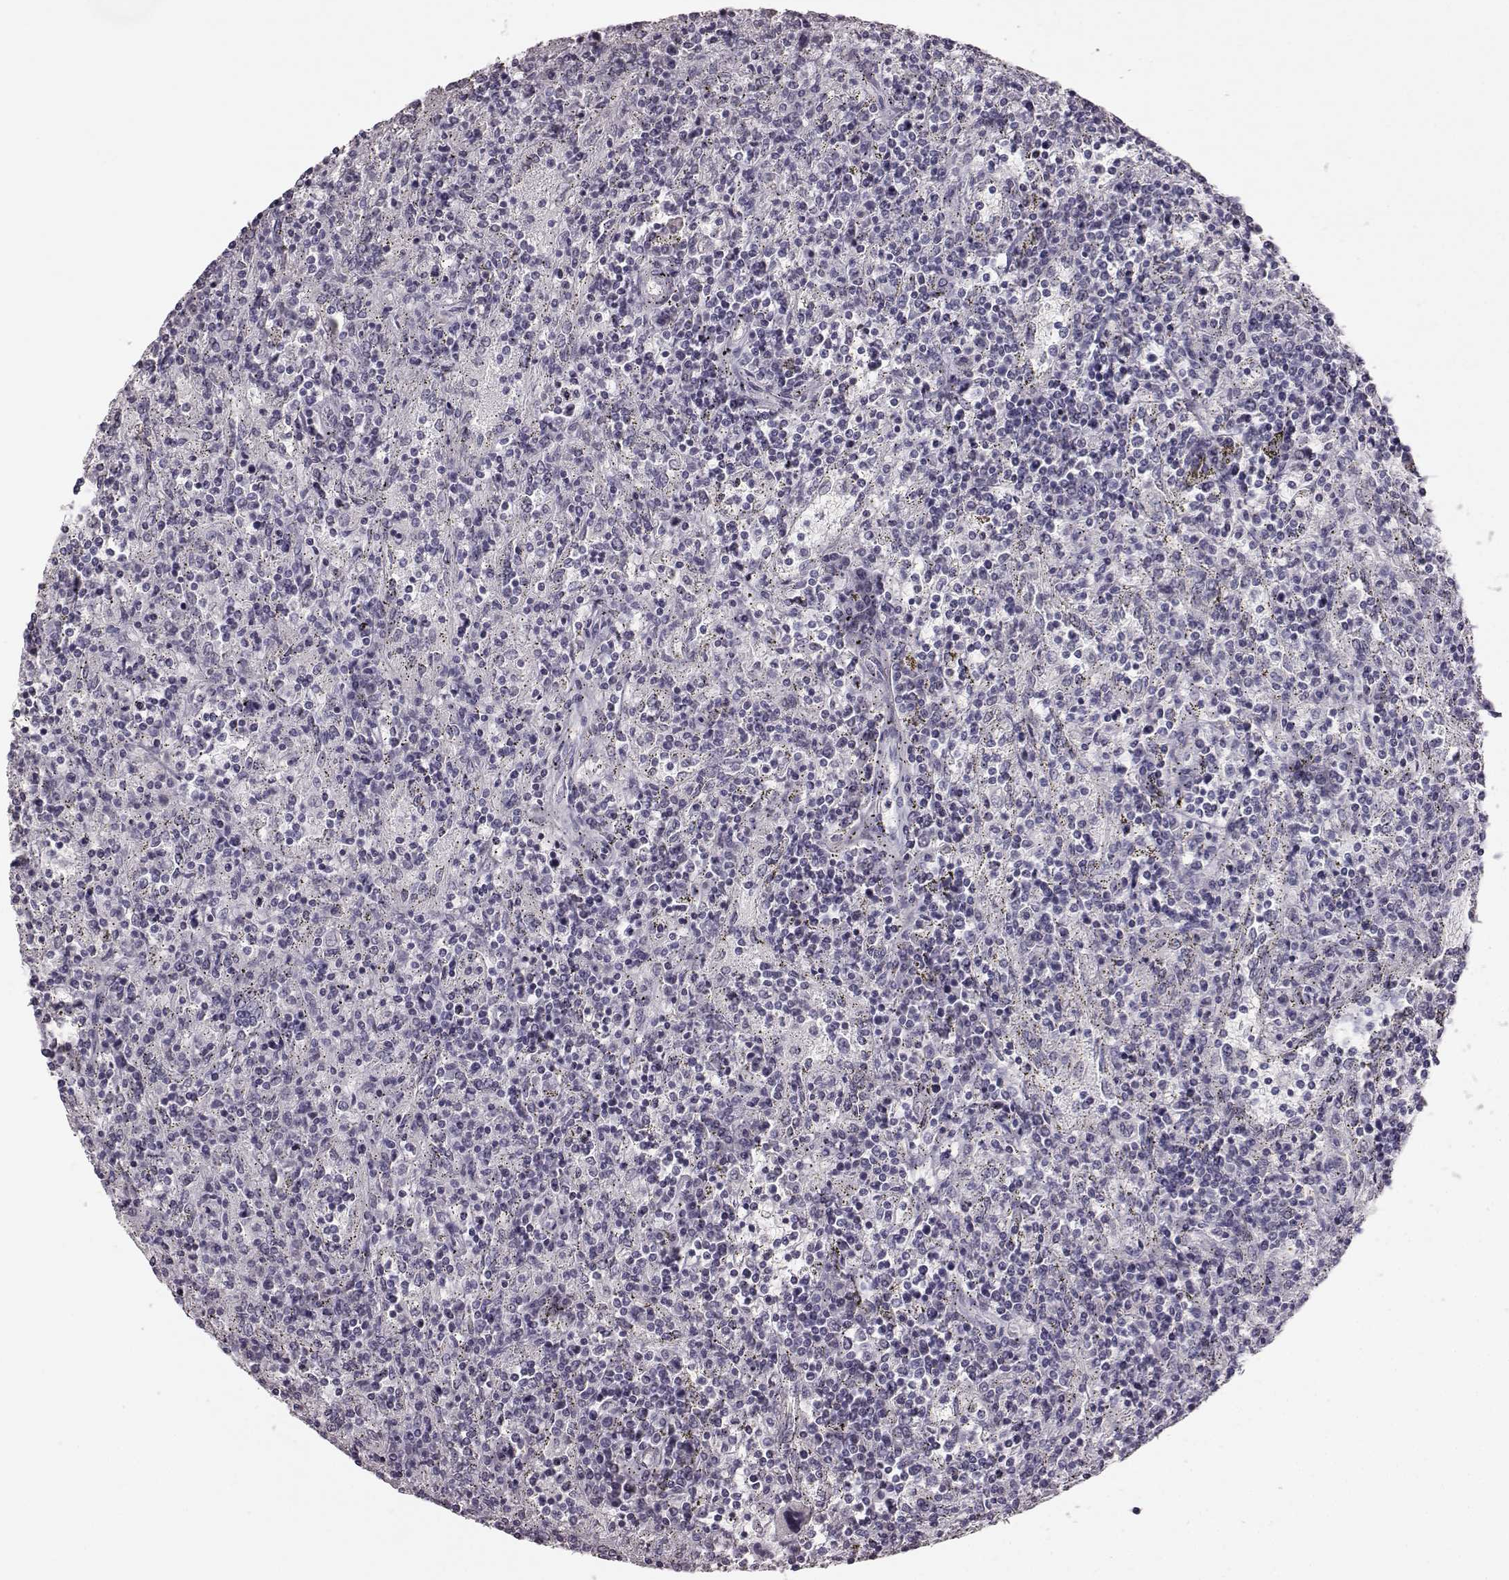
{"staining": {"intensity": "negative", "quantity": "none", "location": "none"}, "tissue": "lymphoma", "cell_type": "Tumor cells", "image_type": "cancer", "snomed": [{"axis": "morphology", "description": "Malignant lymphoma, non-Hodgkin's type, Low grade"}, {"axis": "topography", "description": "Spleen"}], "caption": "Immunohistochemistry image of low-grade malignant lymphoma, non-Hodgkin's type stained for a protein (brown), which exhibits no staining in tumor cells.", "gene": "ZNF433", "patient": {"sex": "male", "age": 62}}